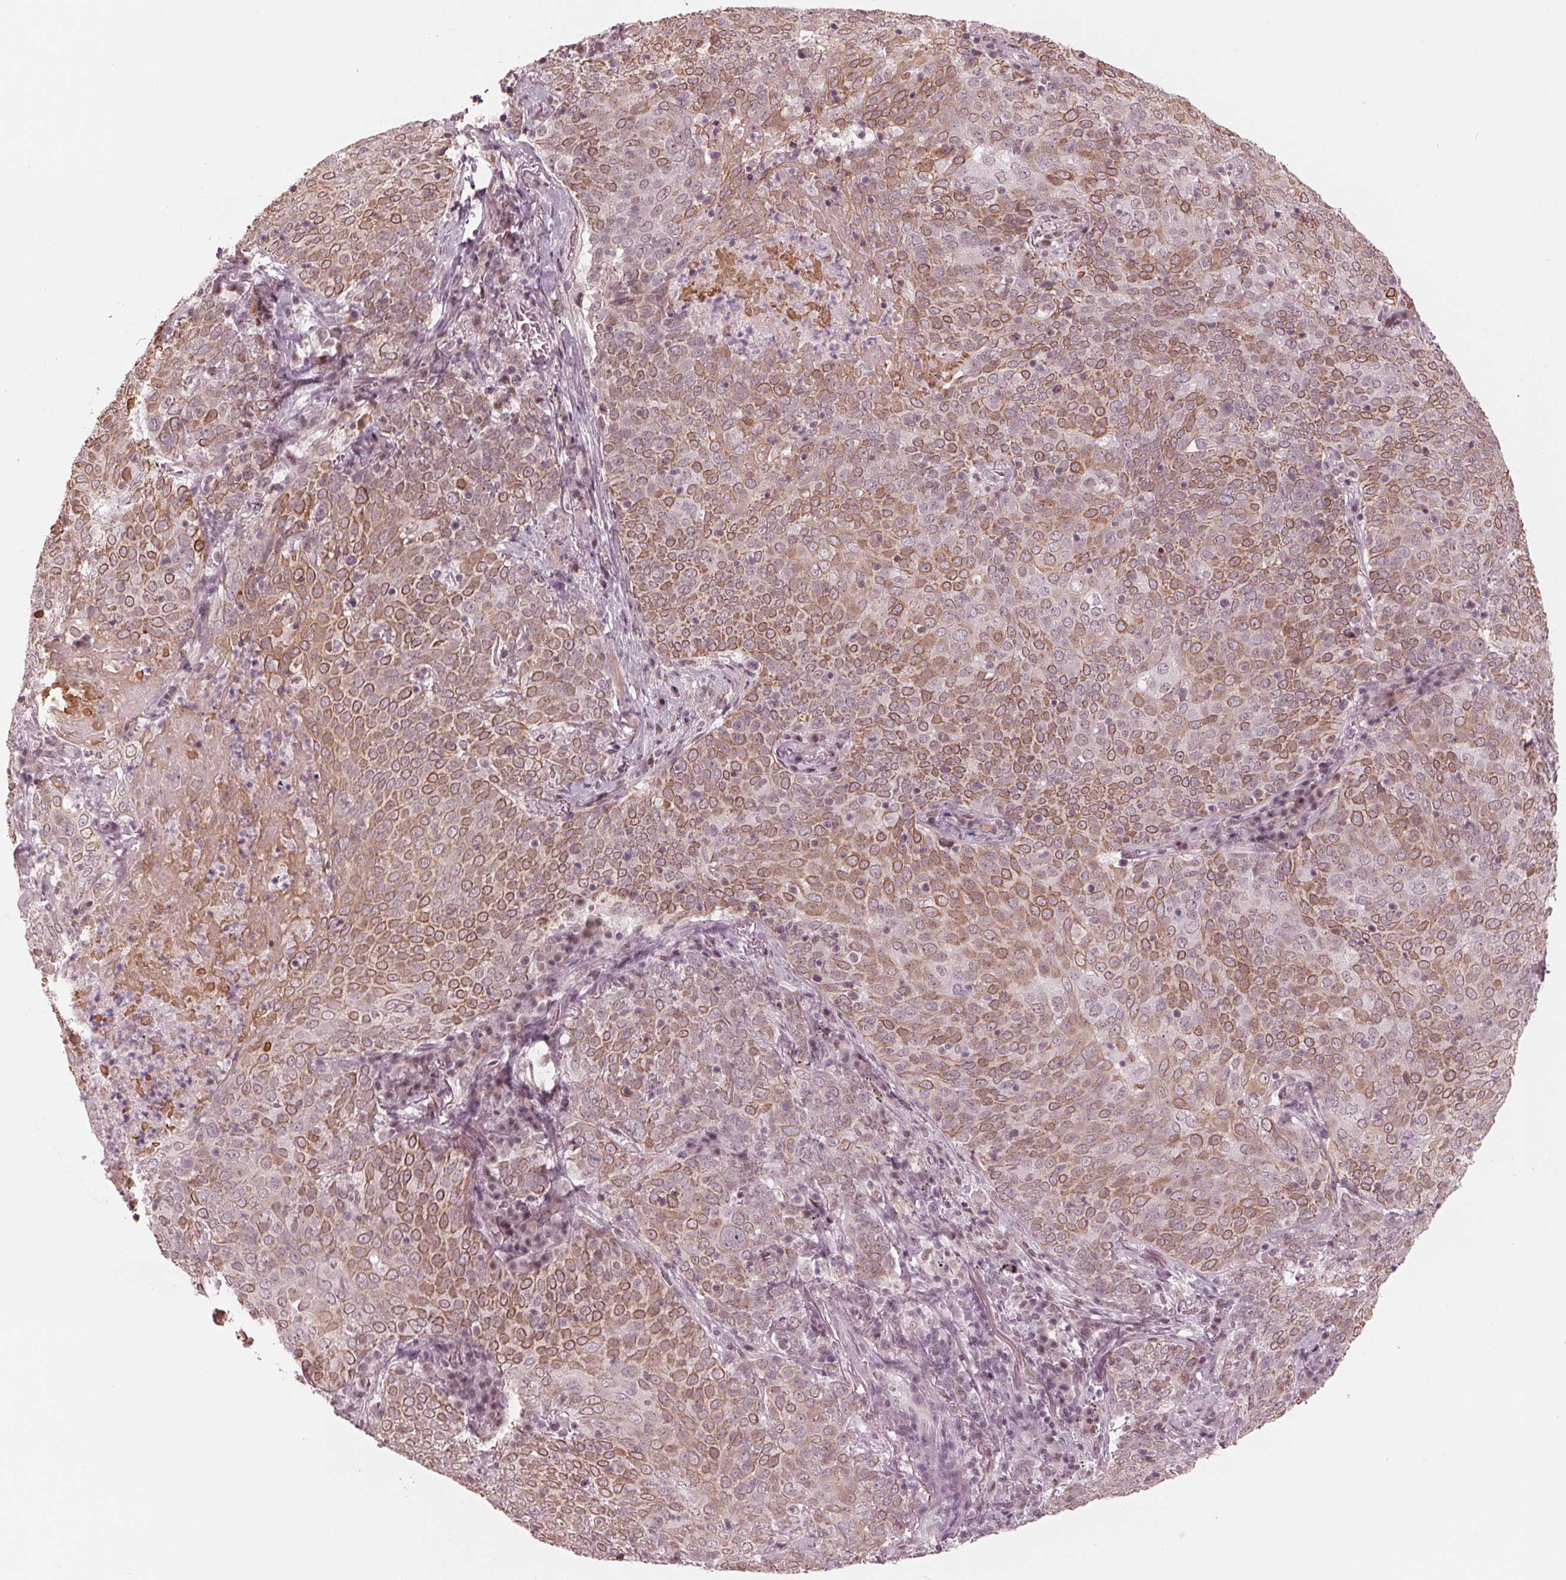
{"staining": {"intensity": "moderate", "quantity": ">75%", "location": "cytoplasmic/membranous,nuclear"}, "tissue": "lung cancer", "cell_type": "Tumor cells", "image_type": "cancer", "snomed": [{"axis": "morphology", "description": "Squamous cell carcinoma, NOS"}, {"axis": "topography", "description": "Lung"}], "caption": "The image exhibits staining of lung squamous cell carcinoma, revealing moderate cytoplasmic/membranous and nuclear protein staining (brown color) within tumor cells.", "gene": "DNMT3L", "patient": {"sex": "male", "age": 82}}